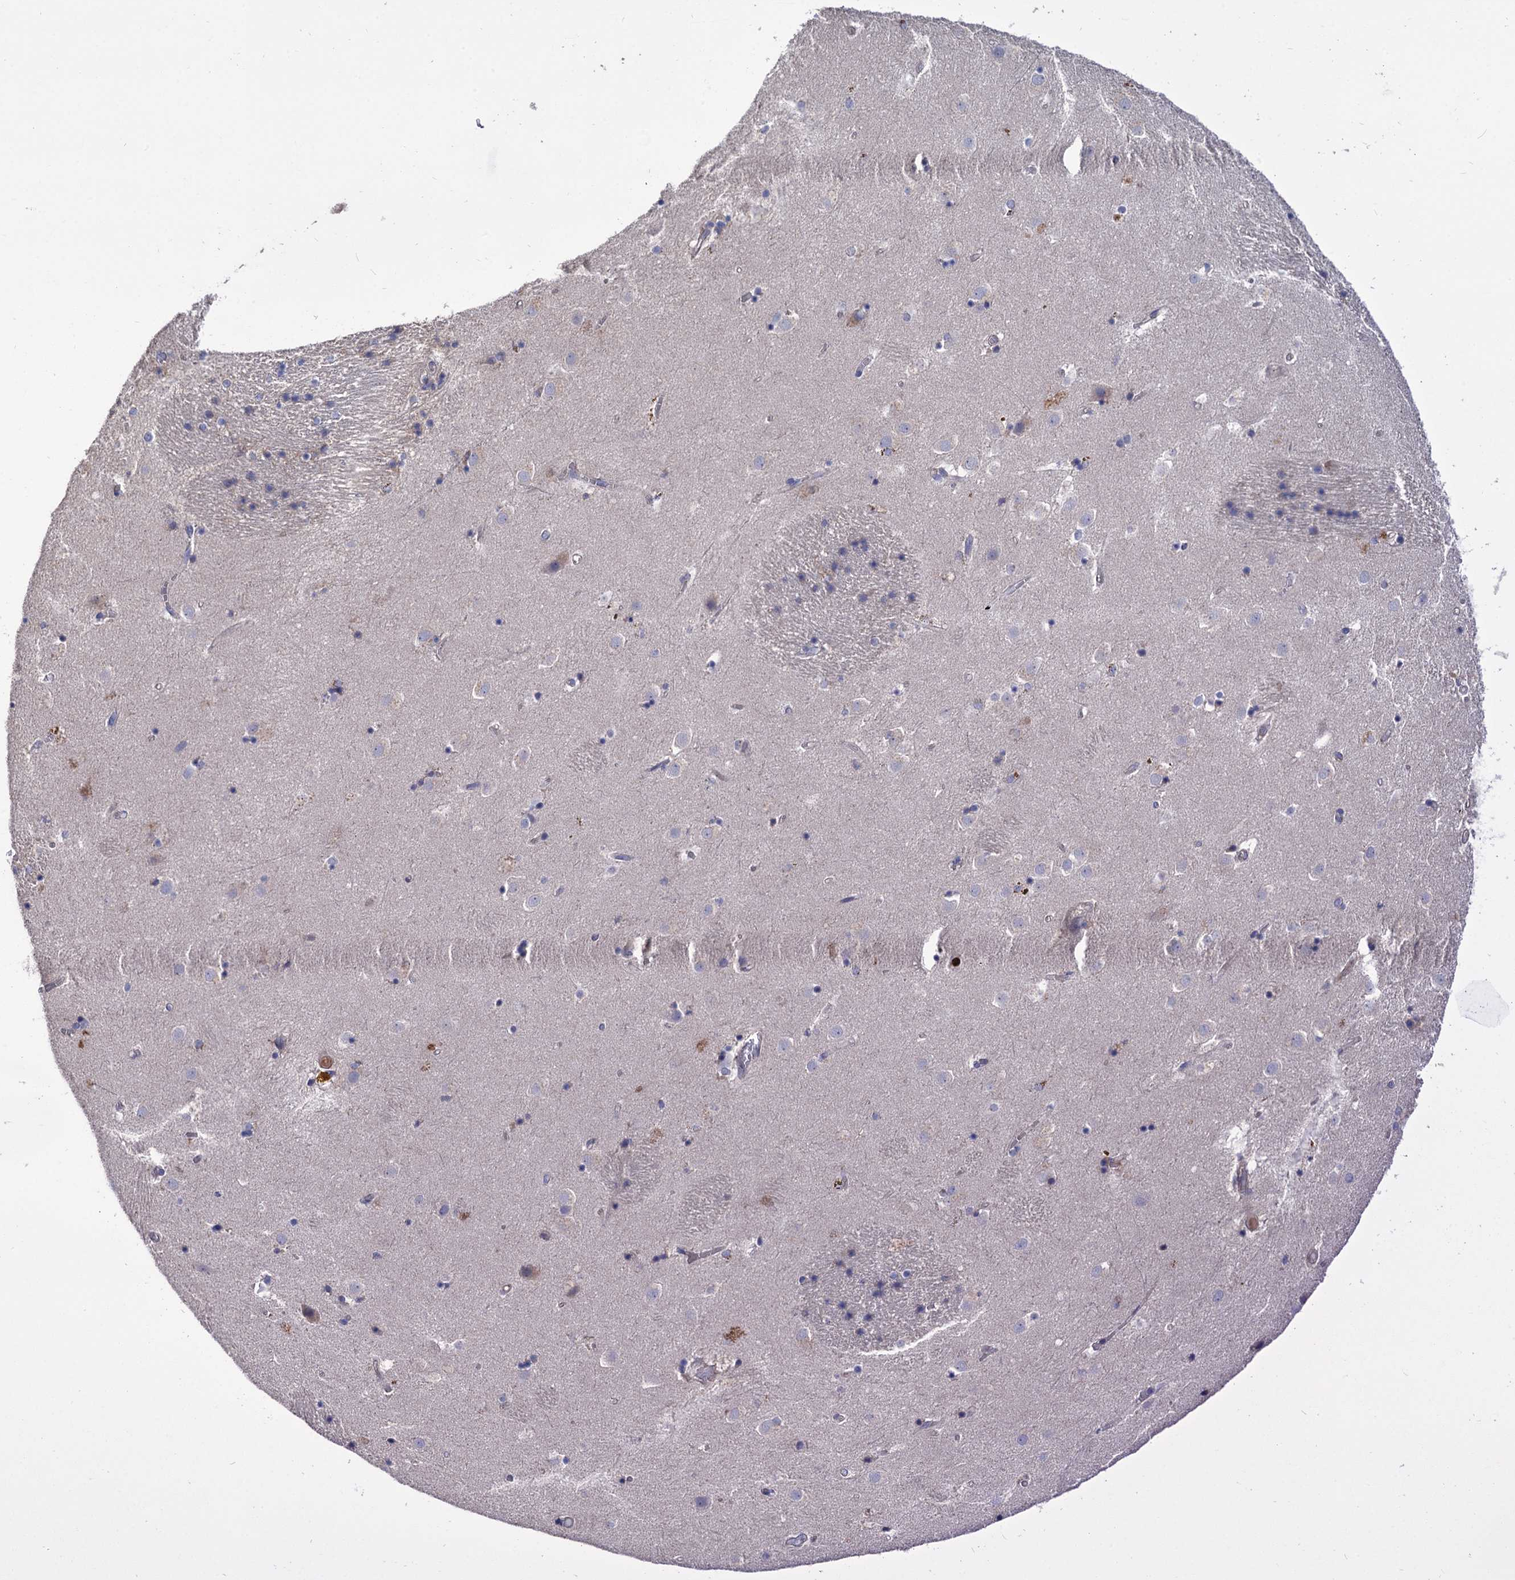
{"staining": {"intensity": "negative", "quantity": "none", "location": "none"}, "tissue": "caudate", "cell_type": "Glial cells", "image_type": "normal", "snomed": [{"axis": "morphology", "description": "Normal tissue, NOS"}, {"axis": "topography", "description": "Lateral ventricle wall"}], "caption": "Protein analysis of unremarkable caudate displays no significant staining in glial cells. Nuclei are stained in blue.", "gene": "NUDCD2", "patient": {"sex": "male", "age": 70}}